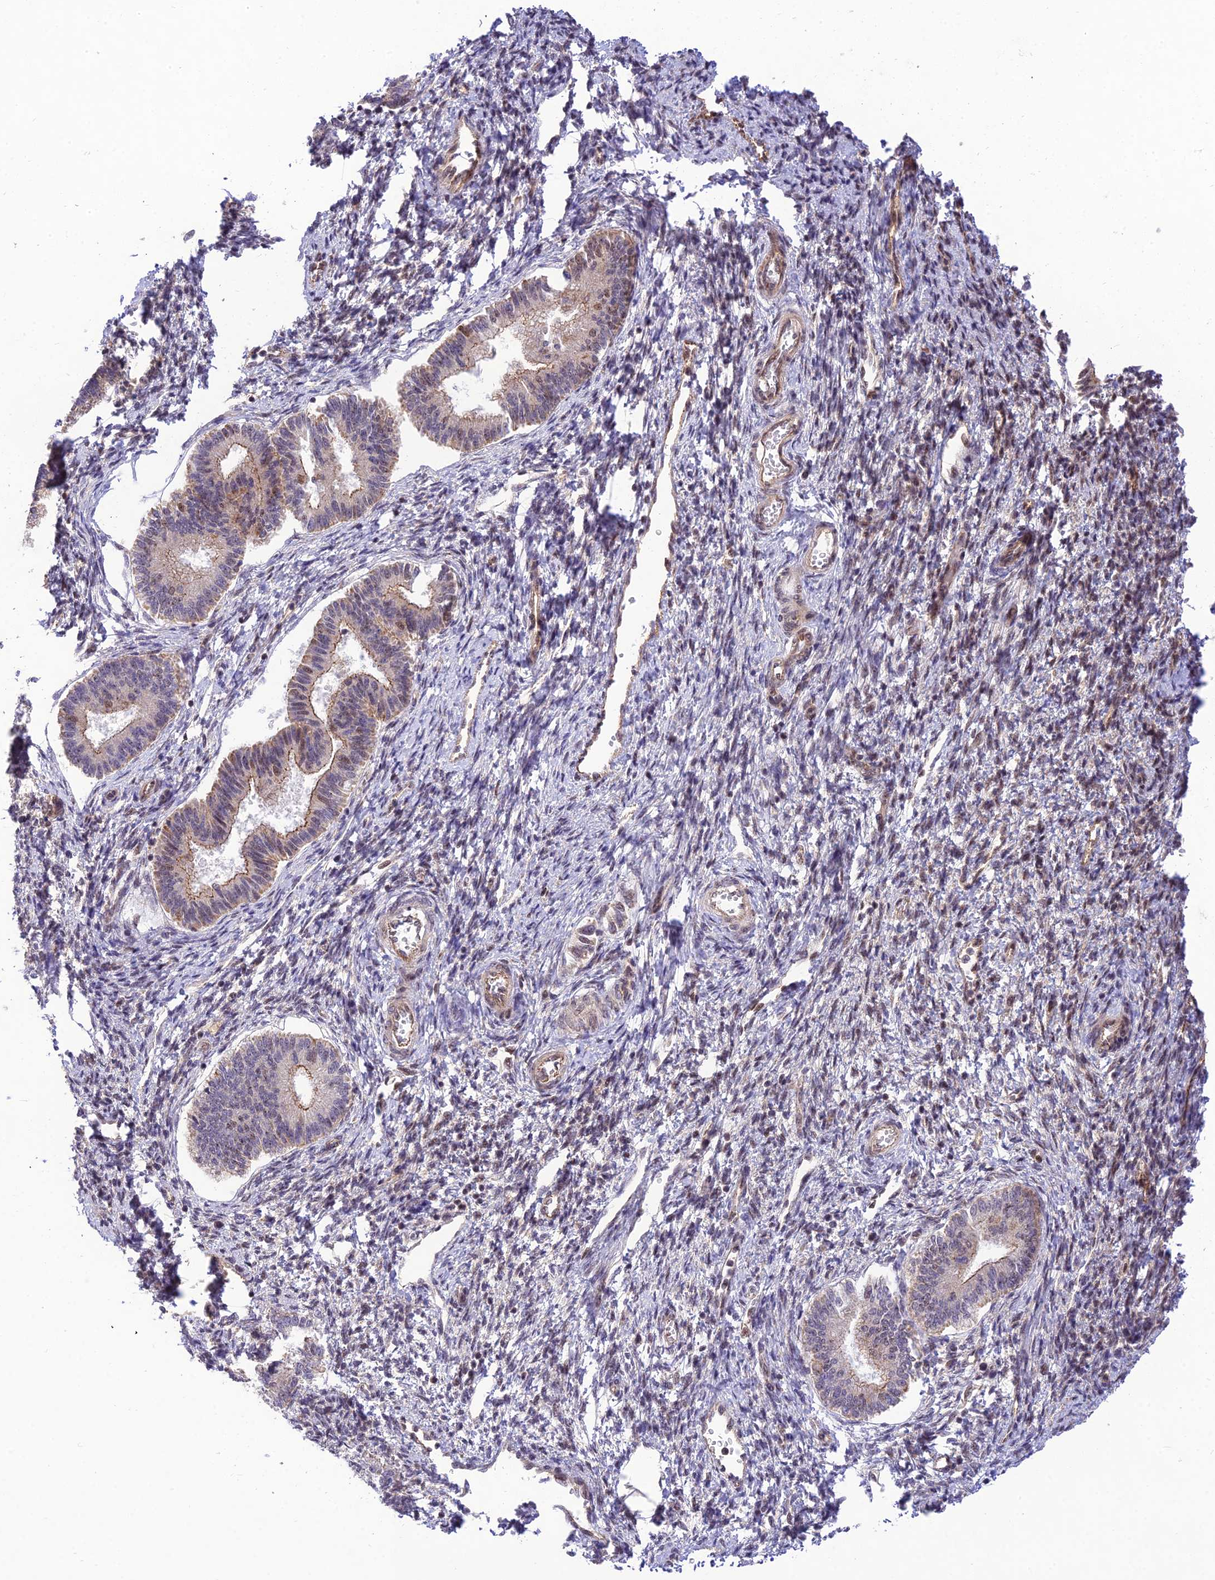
{"staining": {"intensity": "negative", "quantity": "none", "location": "none"}, "tissue": "endometrium", "cell_type": "Cells in endometrial stroma", "image_type": "normal", "snomed": [{"axis": "morphology", "description": "Normal tissue, NOS"}, {"axis": "topography", "description": "Endometrium"}], "caption": "The immunohistochemistry image has no significant expression in cells in endometrial stroma of endometrium.", "gene": "MICOS13", "patient": {"sex": "female", "age": 25}}